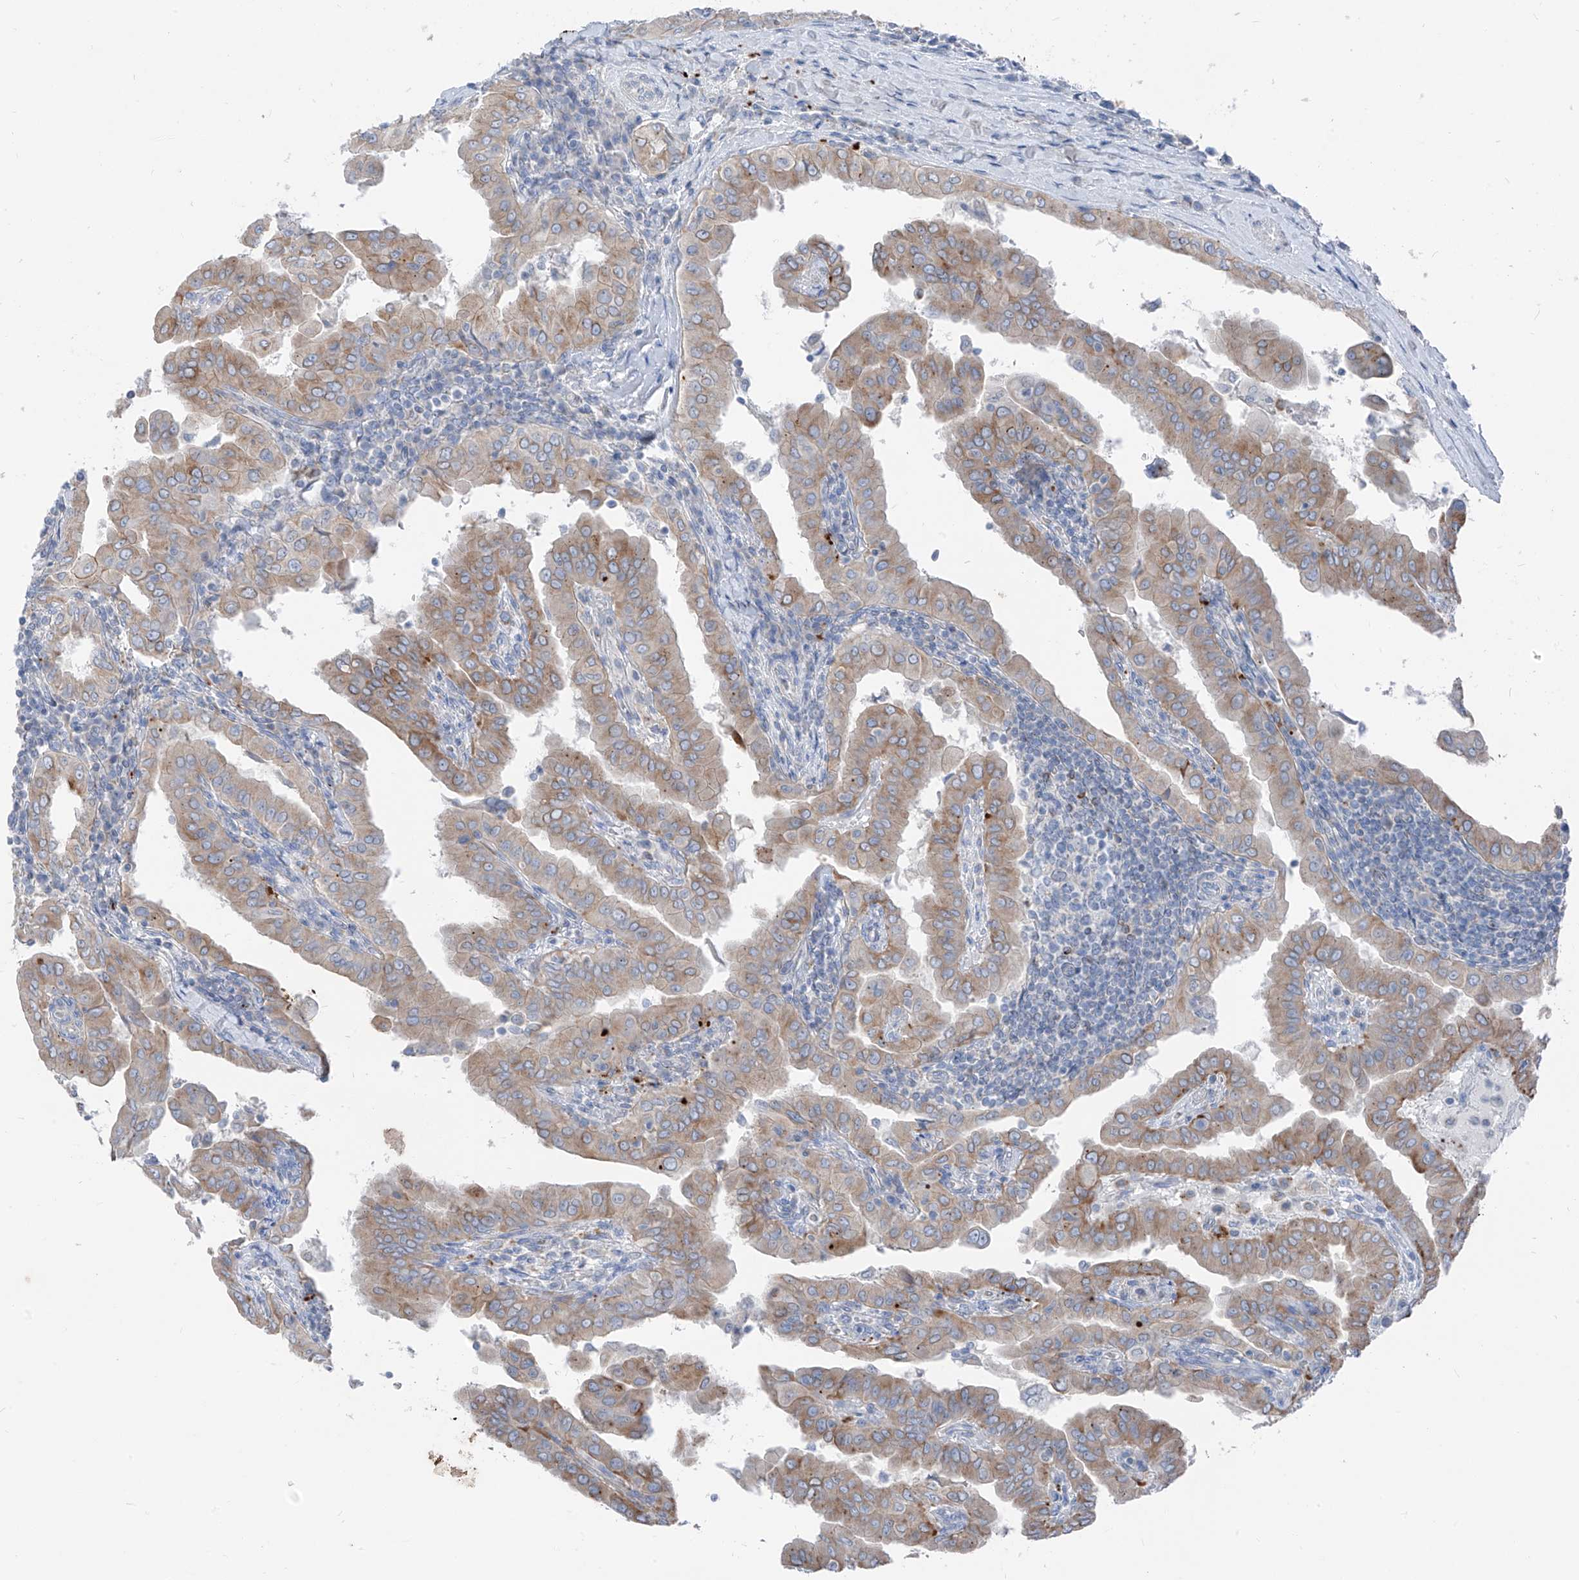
{"staining": {"intensity": "moderate", "quantity": ">75%", "location": "cytoplasmic/membranous"}, "tissue": "thyroid cancer", "cell_type": "Tumor cells", "image_type": "cancer", "snomed": [{"axis": "morphology", "description": "Papillary adenocarcinoma, NOS"}, {"axis": "topography", "description": "Thyroid gland"}], "caption": "This is an image of immunohistochemistry (IHC) staining of thyroid cancer, which shows moderate staining in the cytoplasmic/membranous of tumor cells.", "gene": "GPR137C", "patient": {"sex": "male", "age": 33}}